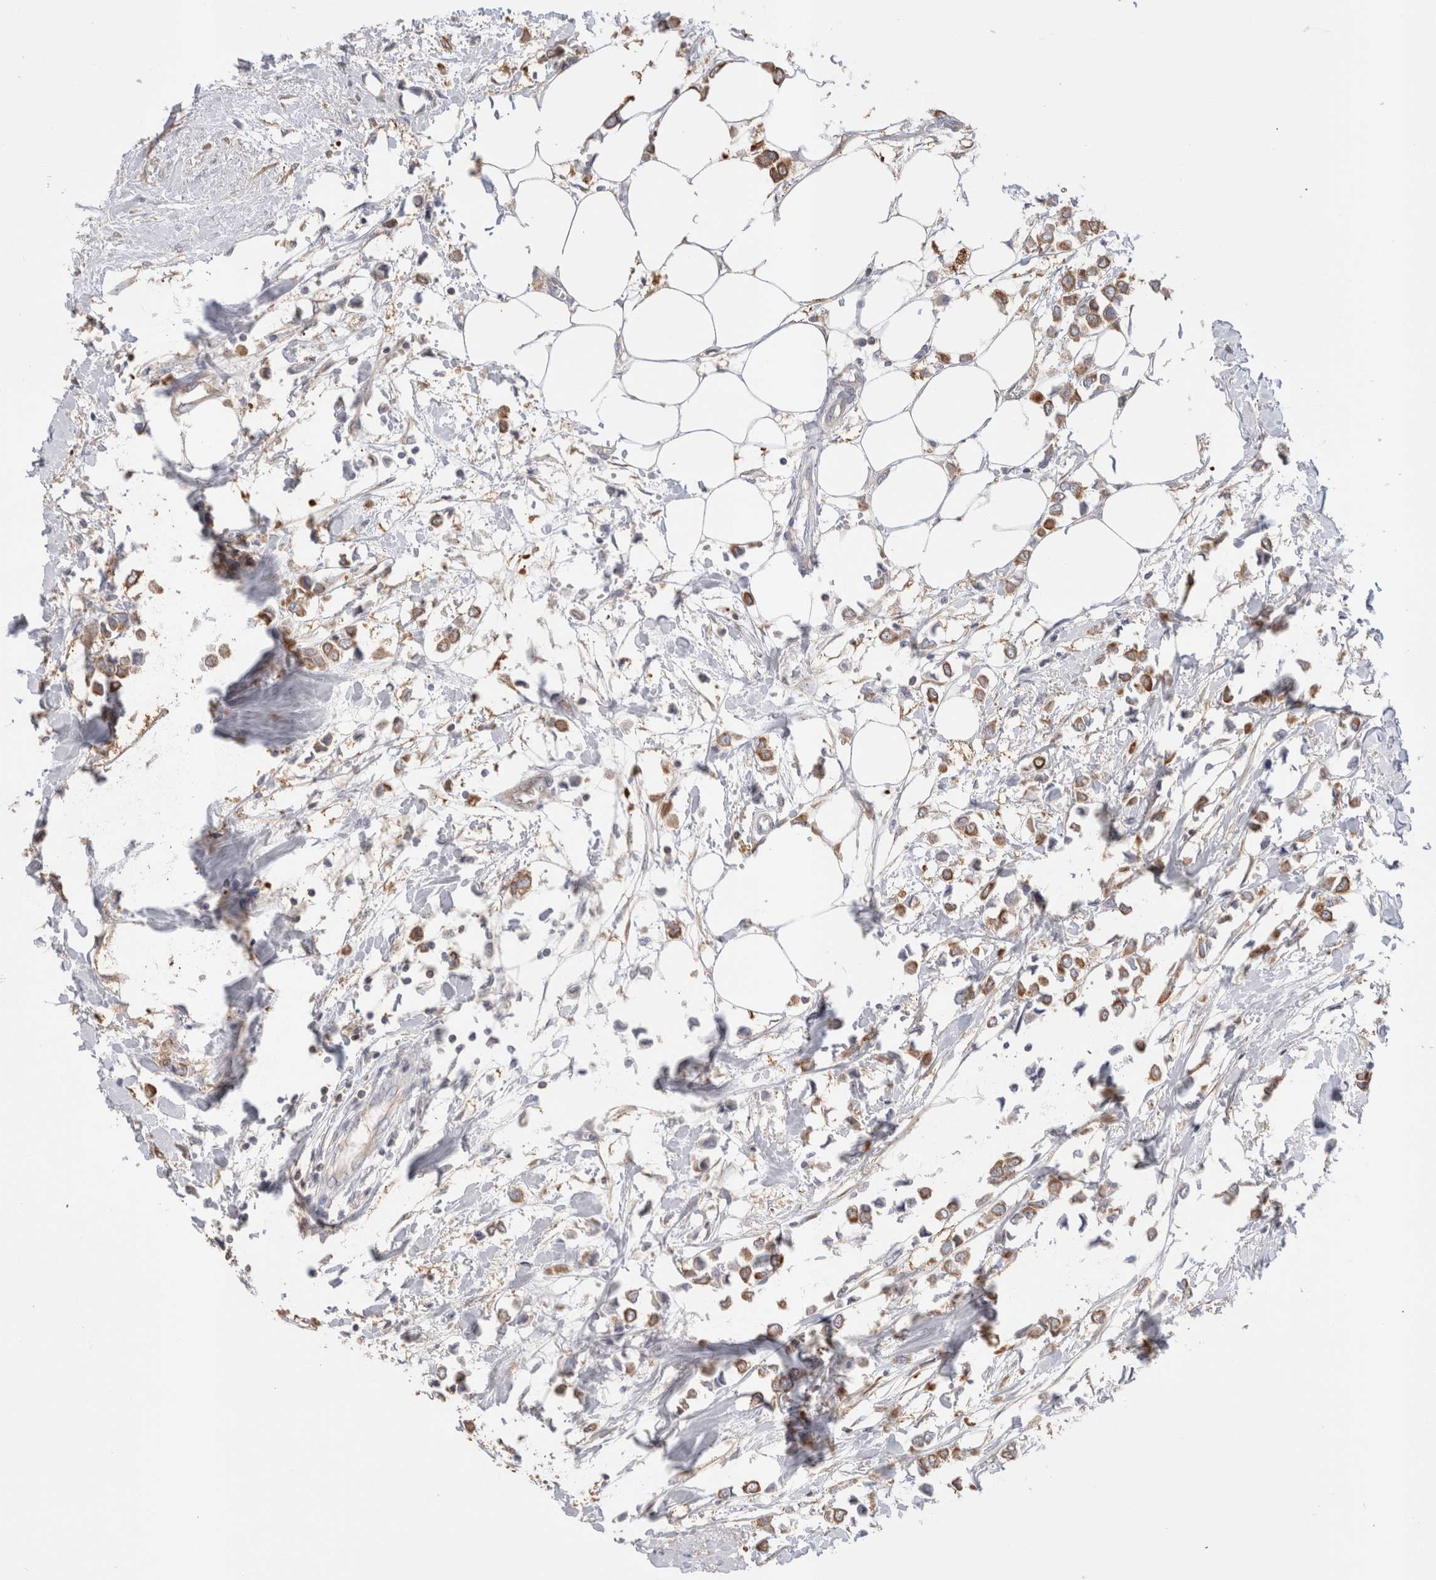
{"staining": {"intensity": "moderate", "quantity": ">75%", "location": "cytoplasmic/membranous"}, "tissue": "breast cancer", "cell_type": "Tumor cells", "image_type": "cancer", "snomed": [{"axis": "morphology", "description": "Lobular carcinoma"}, {"axis": "topography", "description": "Breast"}], "caption": "Brown immunohistochemical staining in breast lobular carcinoma shows moderate cytoplasmic/membranous positivity in about >75% of tumor cells.", "gene": "CAPN2", "patient": {"sex": "female", "age": 51}}